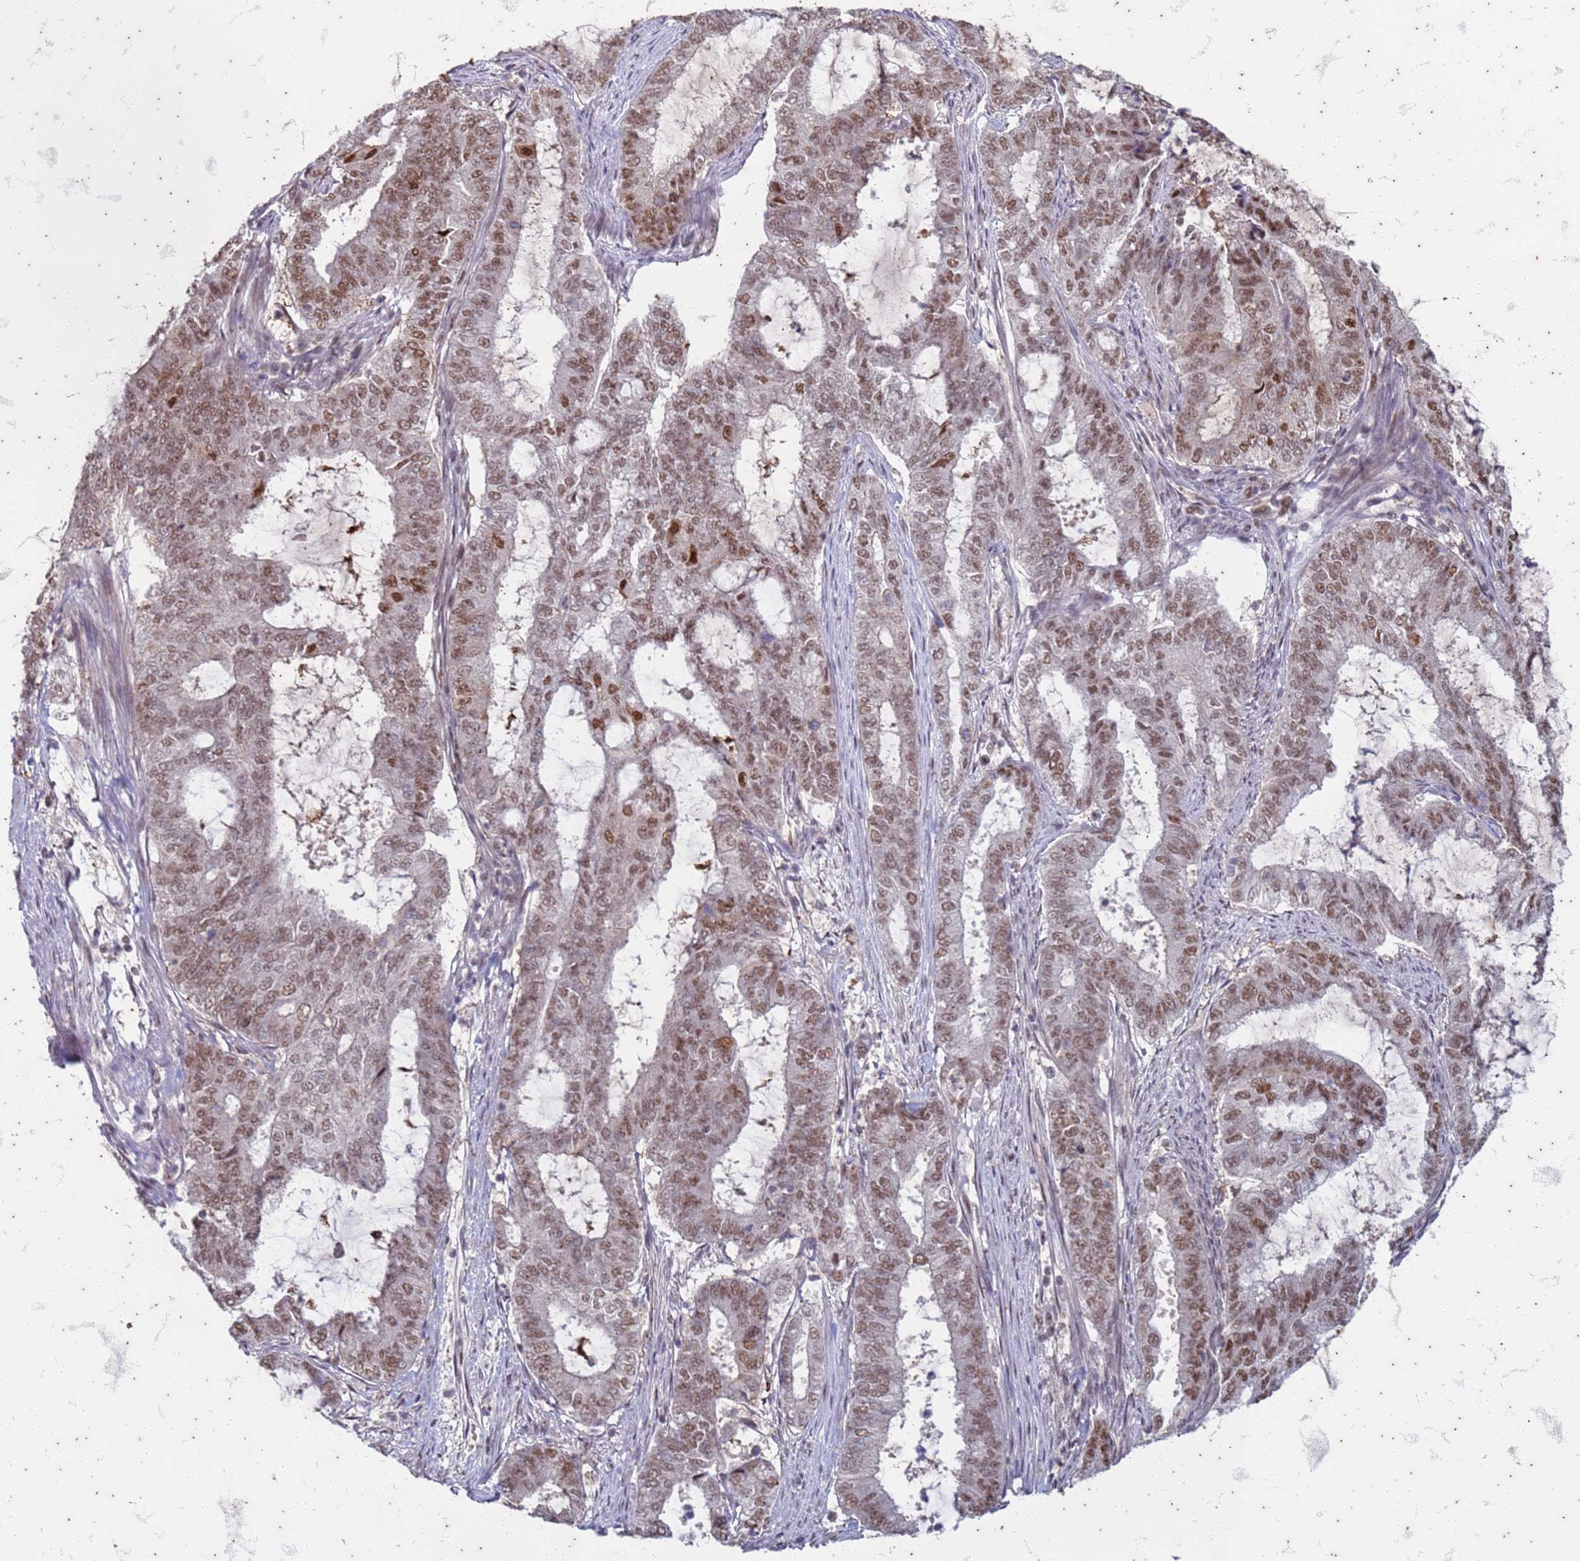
{"staining": {"intensity": "moderate", "quantity": ">75%", "location": "nuclear"}, "tissue": "endometrial cancer", "cell_type": "Tumor cells", "image_type": "cancer", "snomed": [{"axis": "morphology", "description": "Adenocarcinoma, NOS"}, {"axis": "topography", "description": "Endometrium"}], "caption": "Protein expression analysis of human adenocarcinoma (endometrial) reveals moderate nuclear positivity in approximately >75% of tumor cells. Nuclei are stained in blue.", "gene": "TRMT6", "patient": {"sex": "female", "age": 51}}